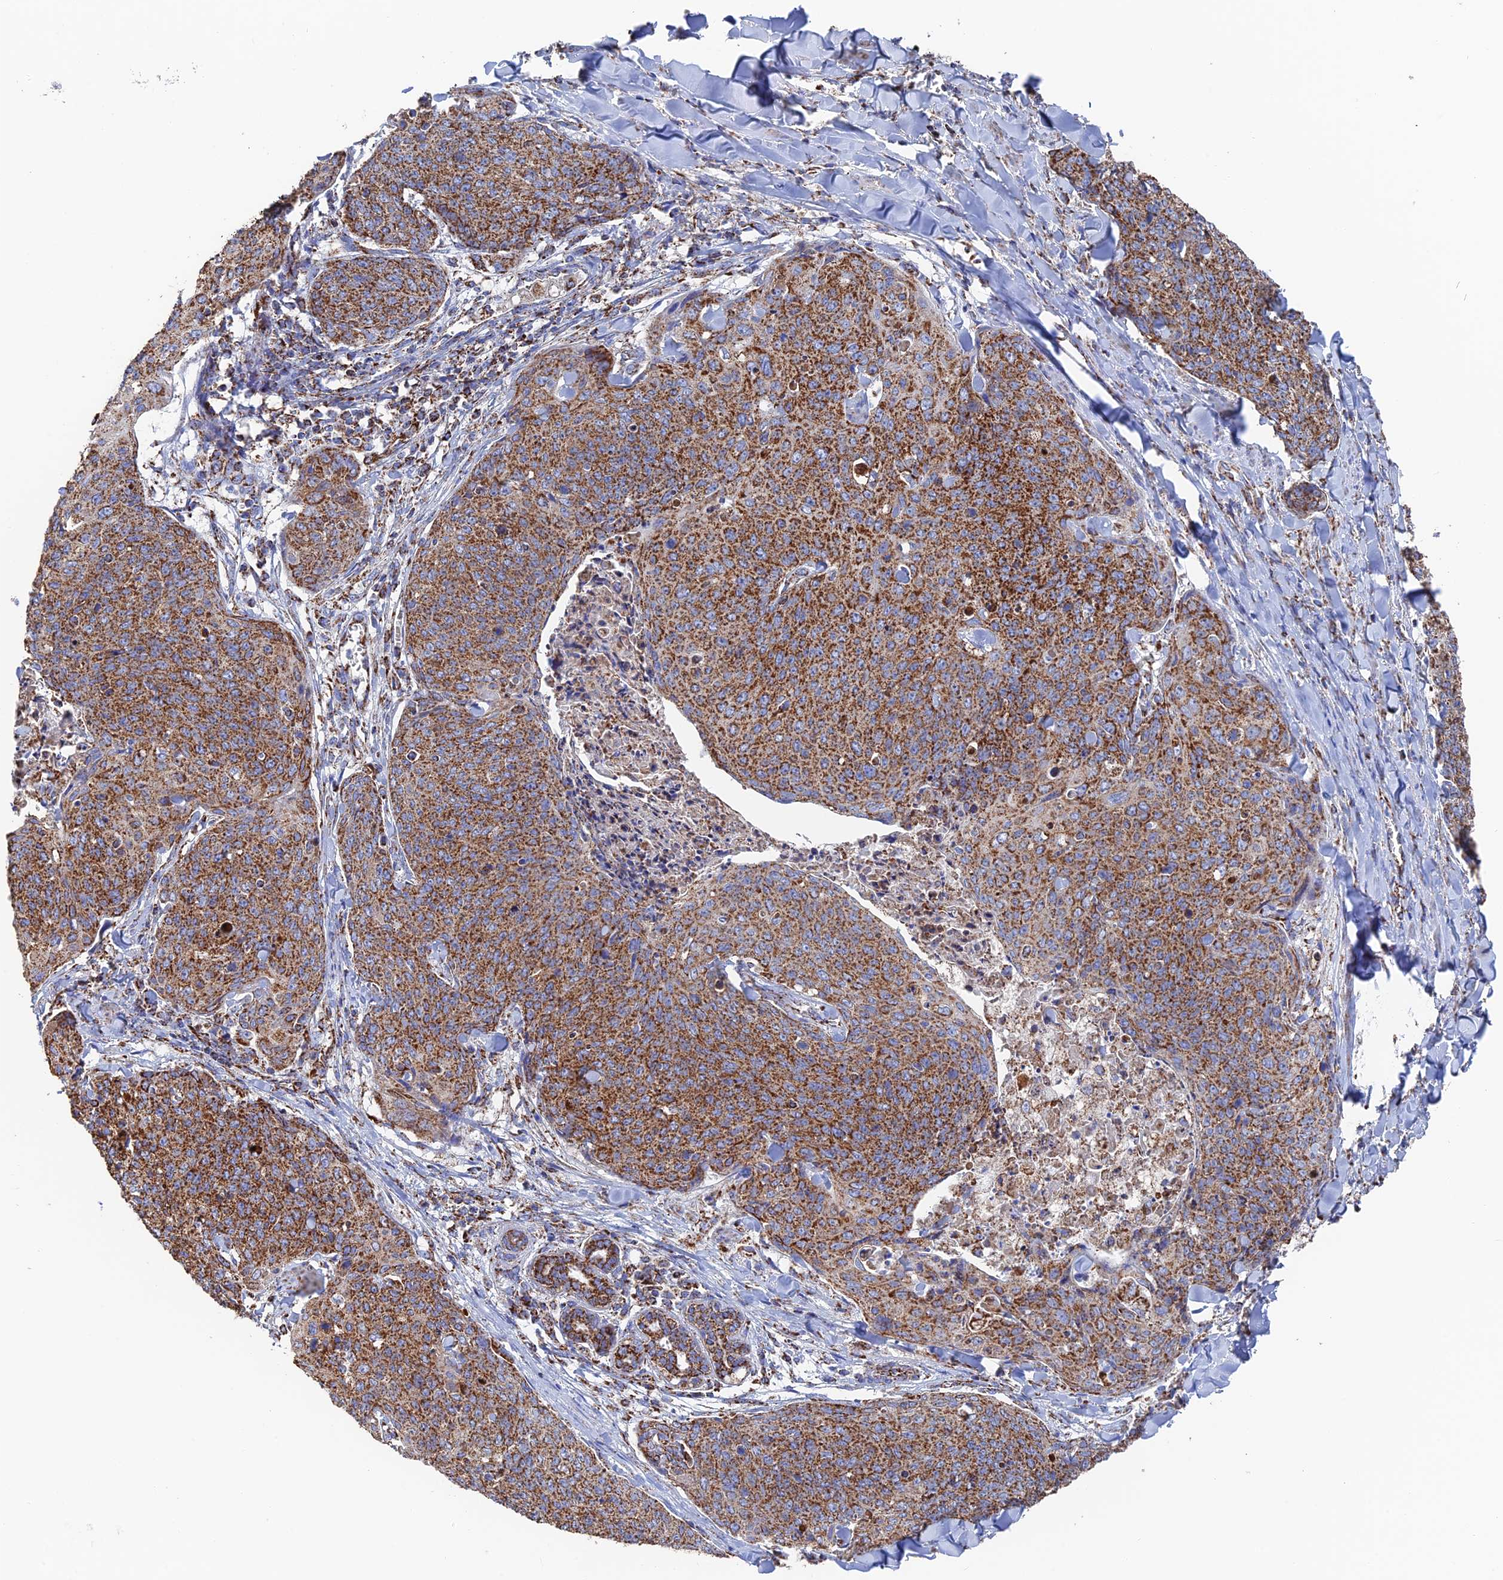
{"staining": {"intensity": "strong", "quantity": ">75%", "location": "cytoplasmic/membranous"}, "tissue": "skin cancer", "cell_type": "Tumor cells", "image_type": "cancer", "snomed": [{"axis": "morphology", "description": "Squamous cell carcinoma, NOS"}, {"axis": "topography", "description": "Skin"}, {"axis": "topography", "description": "Vulva"}], "caption": "Immunohistochemical staining of skin cancer (squamous cell carcinoma) demonstrates high levels of strong cytoplasmic/membranous positivity in approximately >75% of tumor cells. (Stains: DAB in brown, nuclei in blue, Microscopy: brightfield microscopy at high magnification).", "gene": "HAUS8", "patient": {"sex": "female", "age": 85}}